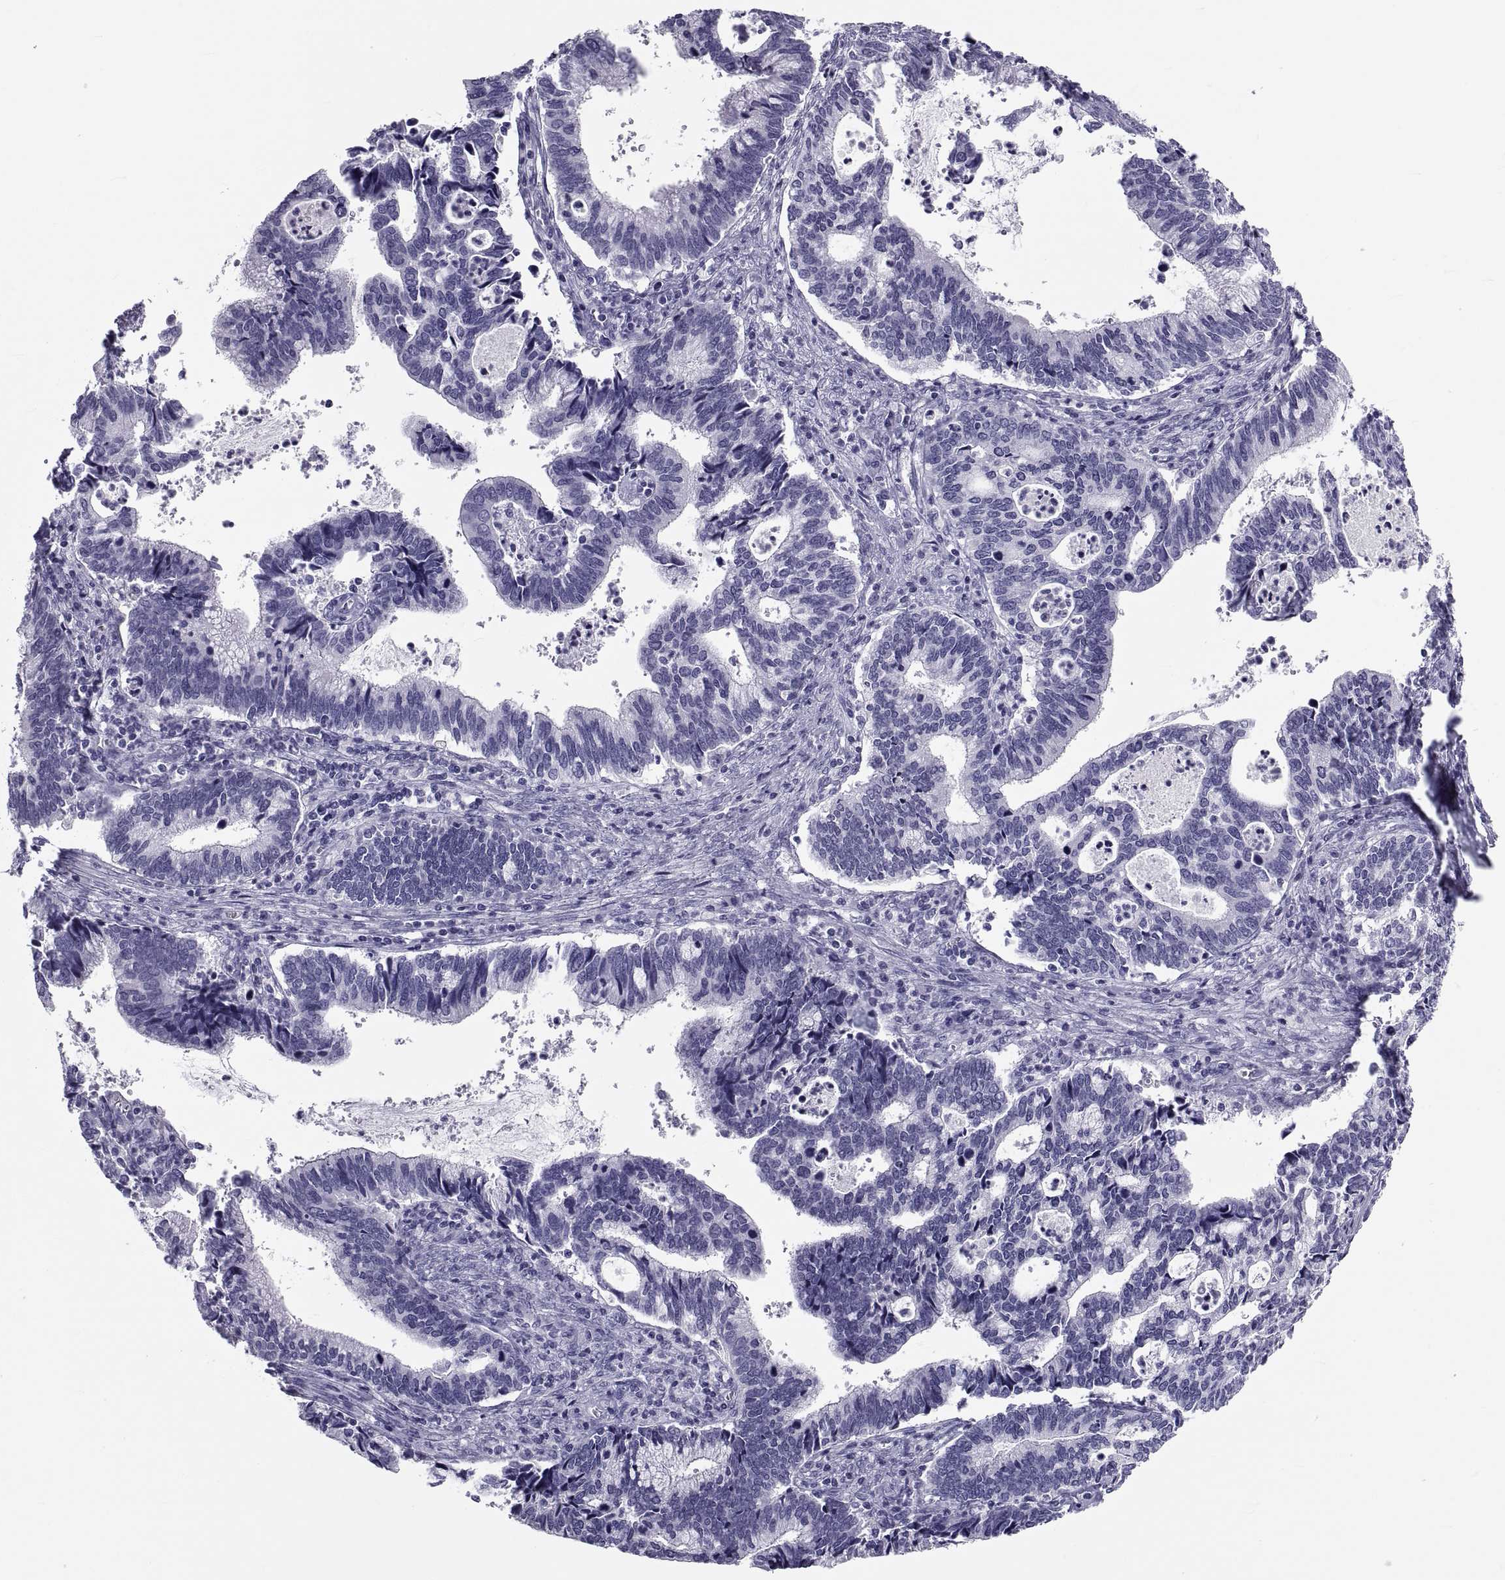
{"staining": {"intensity": "negative", "quantity": "none", "location": "none"}, "tissue": "cervical cancer", "cell_type": "Tumor cells", "image_type": "cancer", "snomed": [{"axis": "morphology", "description": "Adenocarcinoma, NOS"}, {"axis": "topography", "description": "Cervix"}], "caption": "The image displays no significant staining in tumor cells of cervical adenocarcinoma.", "gene": "DEFB129", "patient": {"sex": "female", "age": 42}}